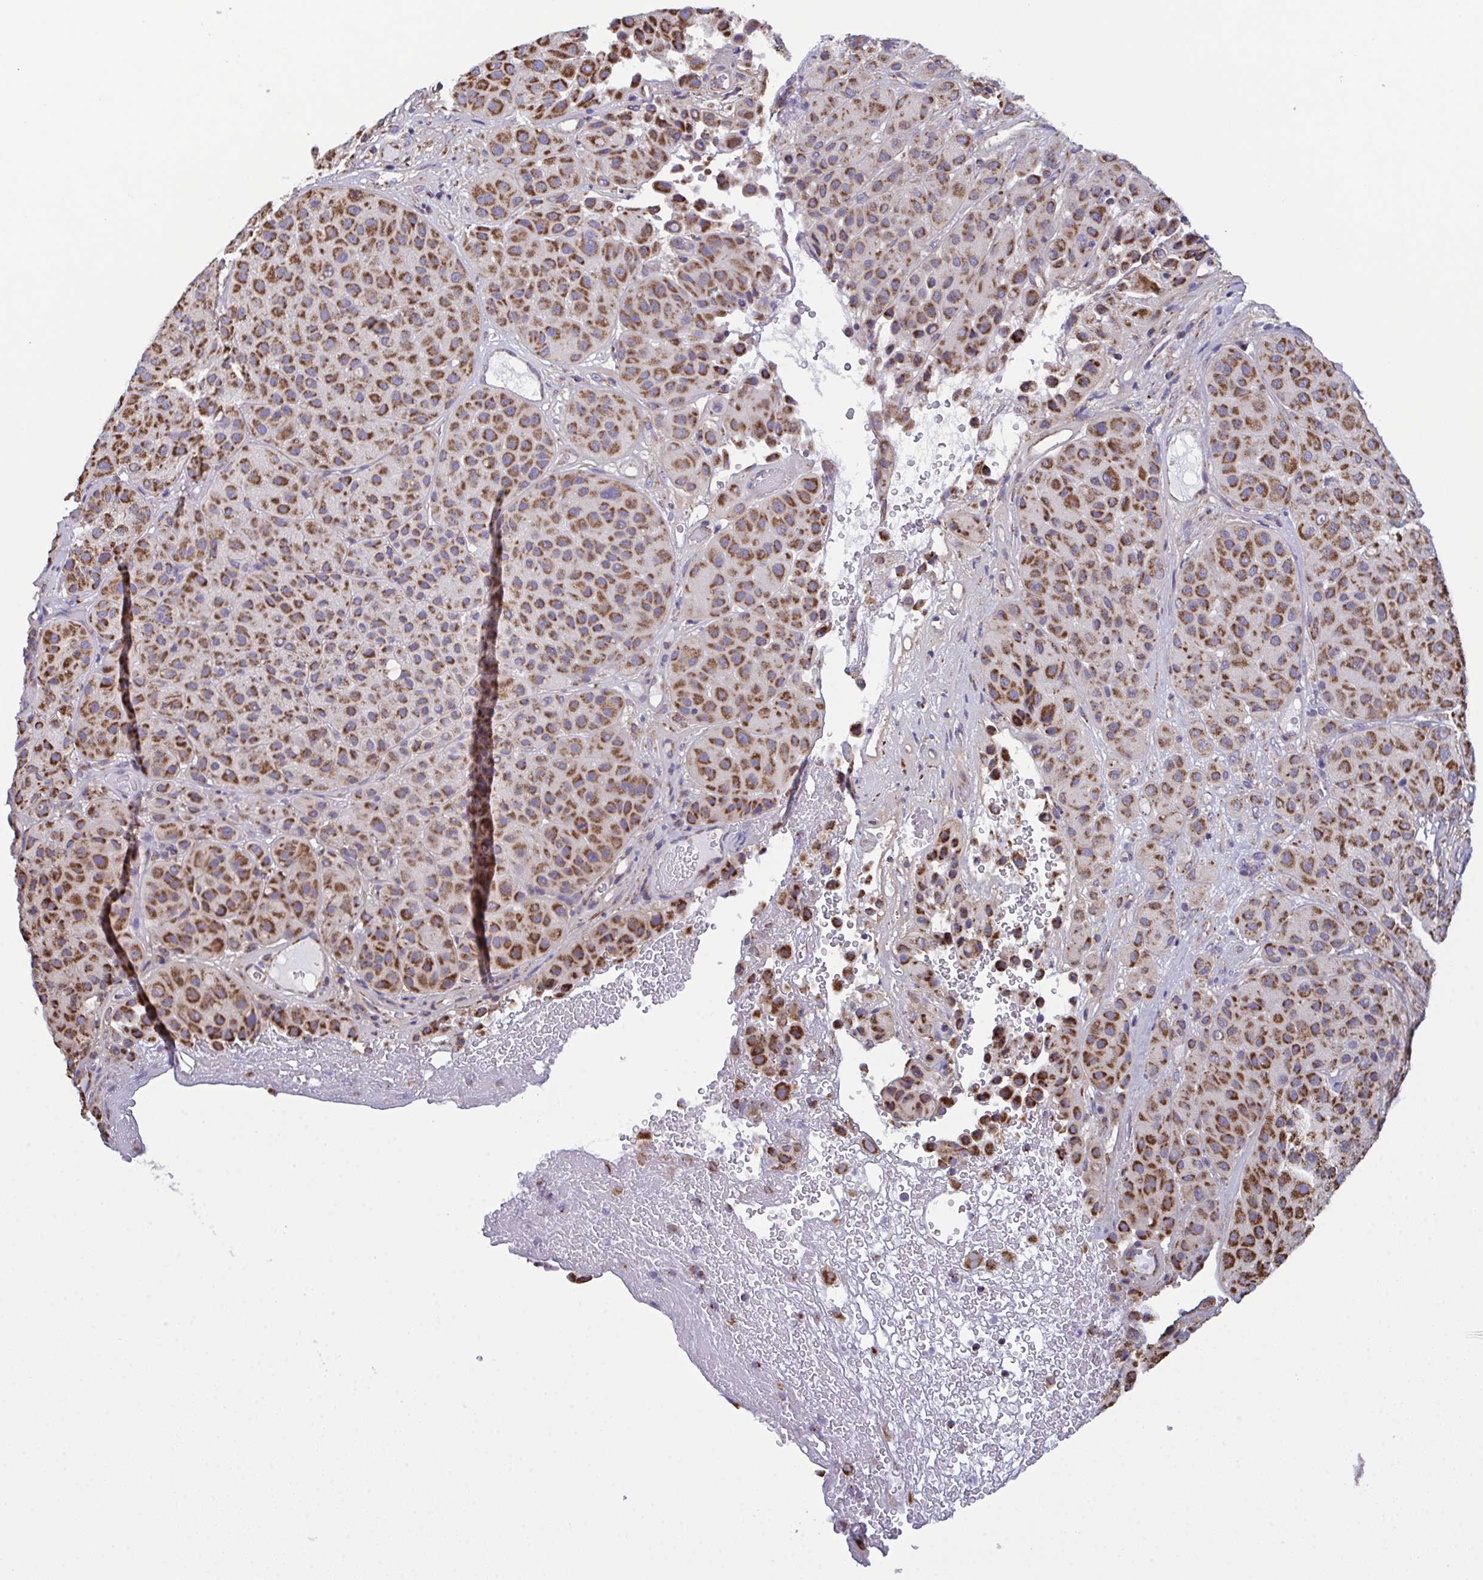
{"staining": {"intensity": "strong", "quantity": ">75%", "location": "cytoplasmic/membranous"}, "tissue": "melanoma", "cell_type": "Tumor cells", "image_type": "cancer", "snomed": [{"axis": "morphology", "description": "Malignant melanoma, Metastatic site"}, {"axis": "topography", "description": "Smooth muscle"}], "caption": "A micrograph of melanoma stained for a protein demonstrates strong cytoplasmic/membranous brown staining in tumor cells.", "gene": "CSDE1", "patient": {"sex": "male", "age": 41}}